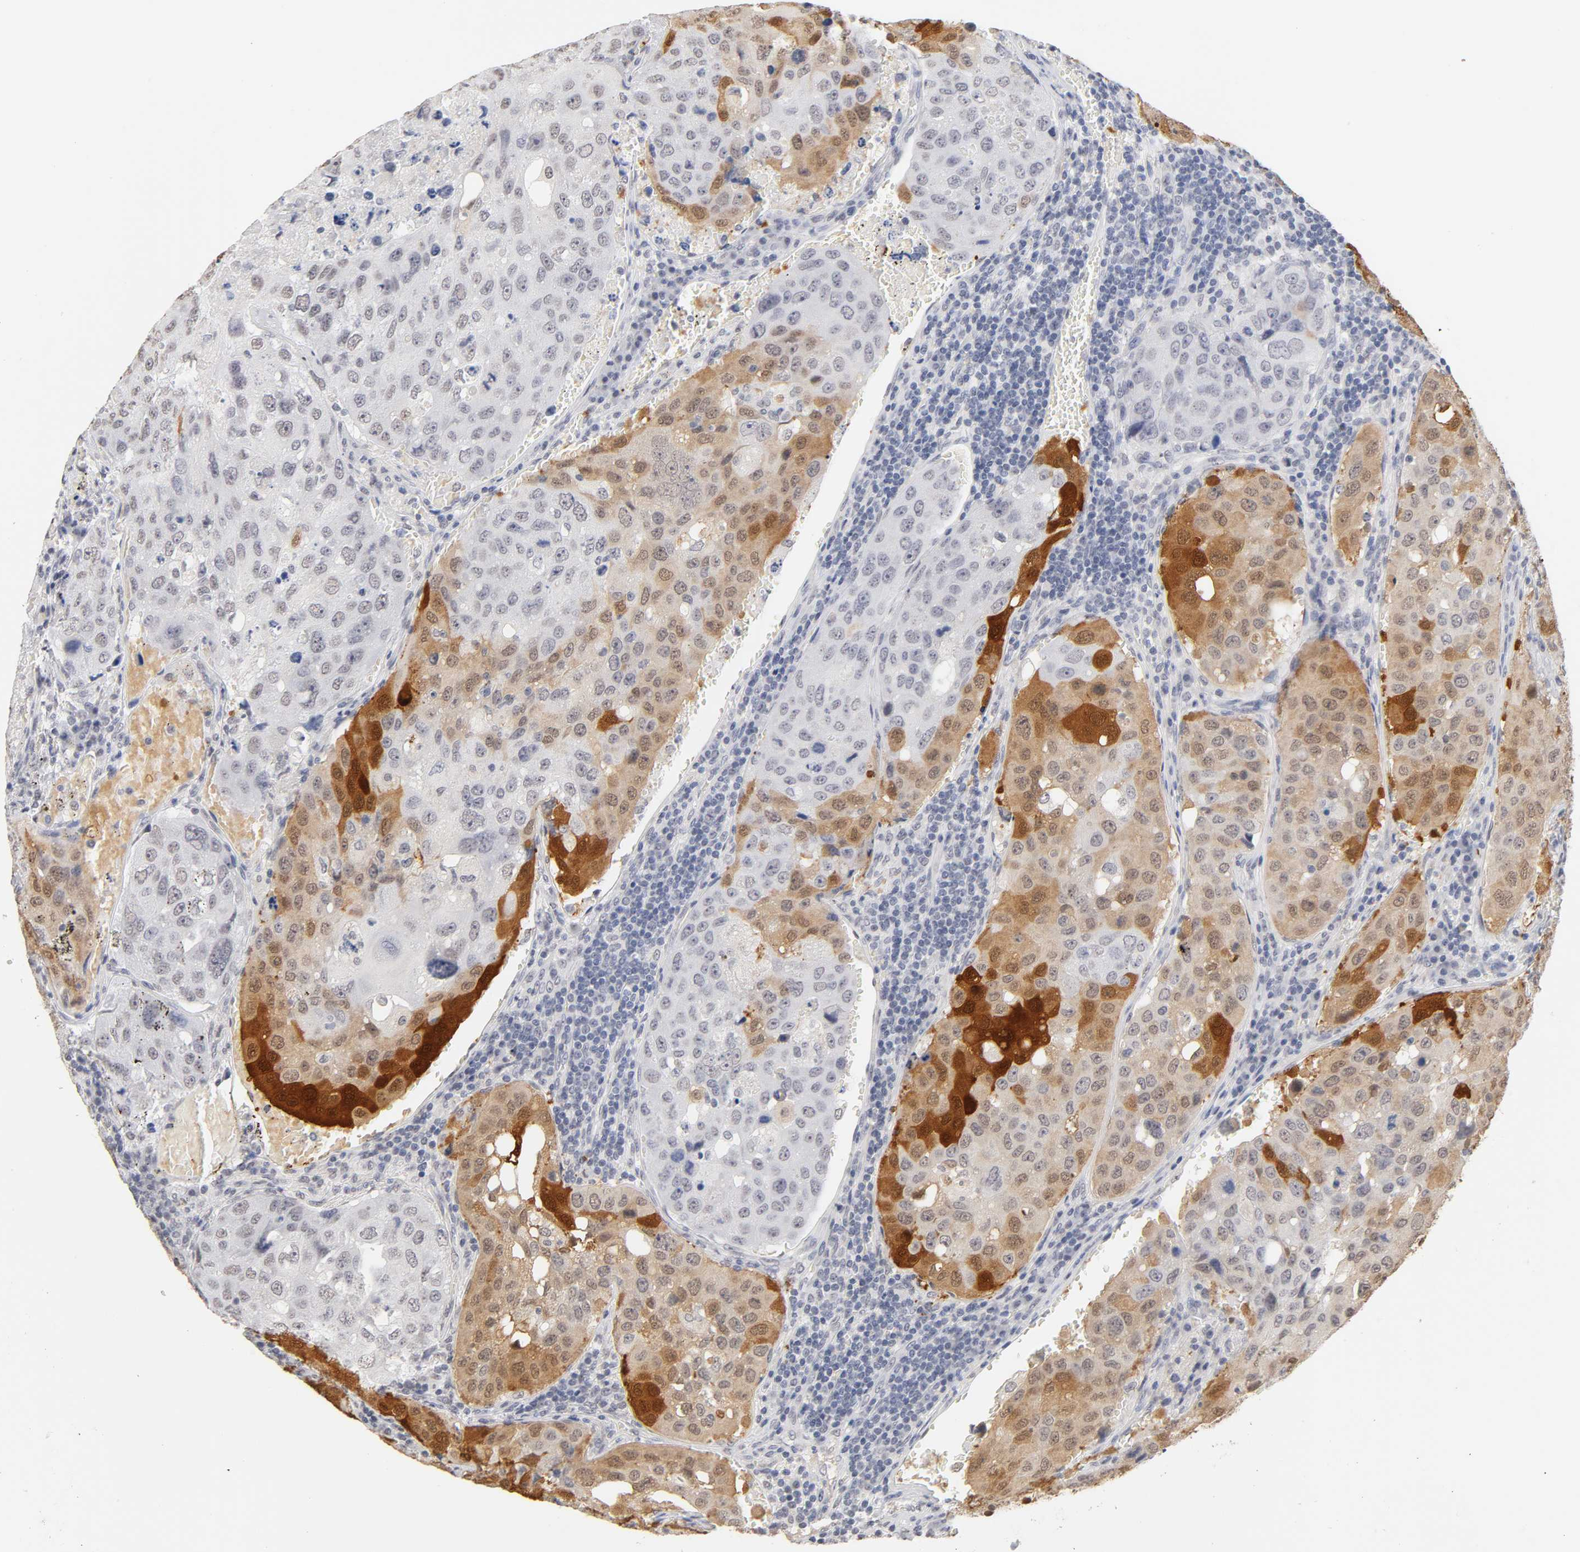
{"staining": {"intensity": "moderate", "quantity": "25%-75%", "location": "cytoplasmic/membranous,nuclear"}, "tissue": "urothelial cancer", "cell_type": "Tumor cells", "image_type": "cancer", "snomed": [{"axis": "morphology", "description": "Urothelial carcinoma, High grade"}, {"axis": "topography", "description": "Lymph node"}, {"axis": "topography", "description": "Urinary bladder"}], "caption": "This micrograph exhibits IHC staining of human urothelial cancer, with medium moderate cytoplasmic/membranous and nuclear staining in about 25%-75% of tumor cells.", "gene": "CRABP2", "patient": {"sex": "male", "age": 51}}